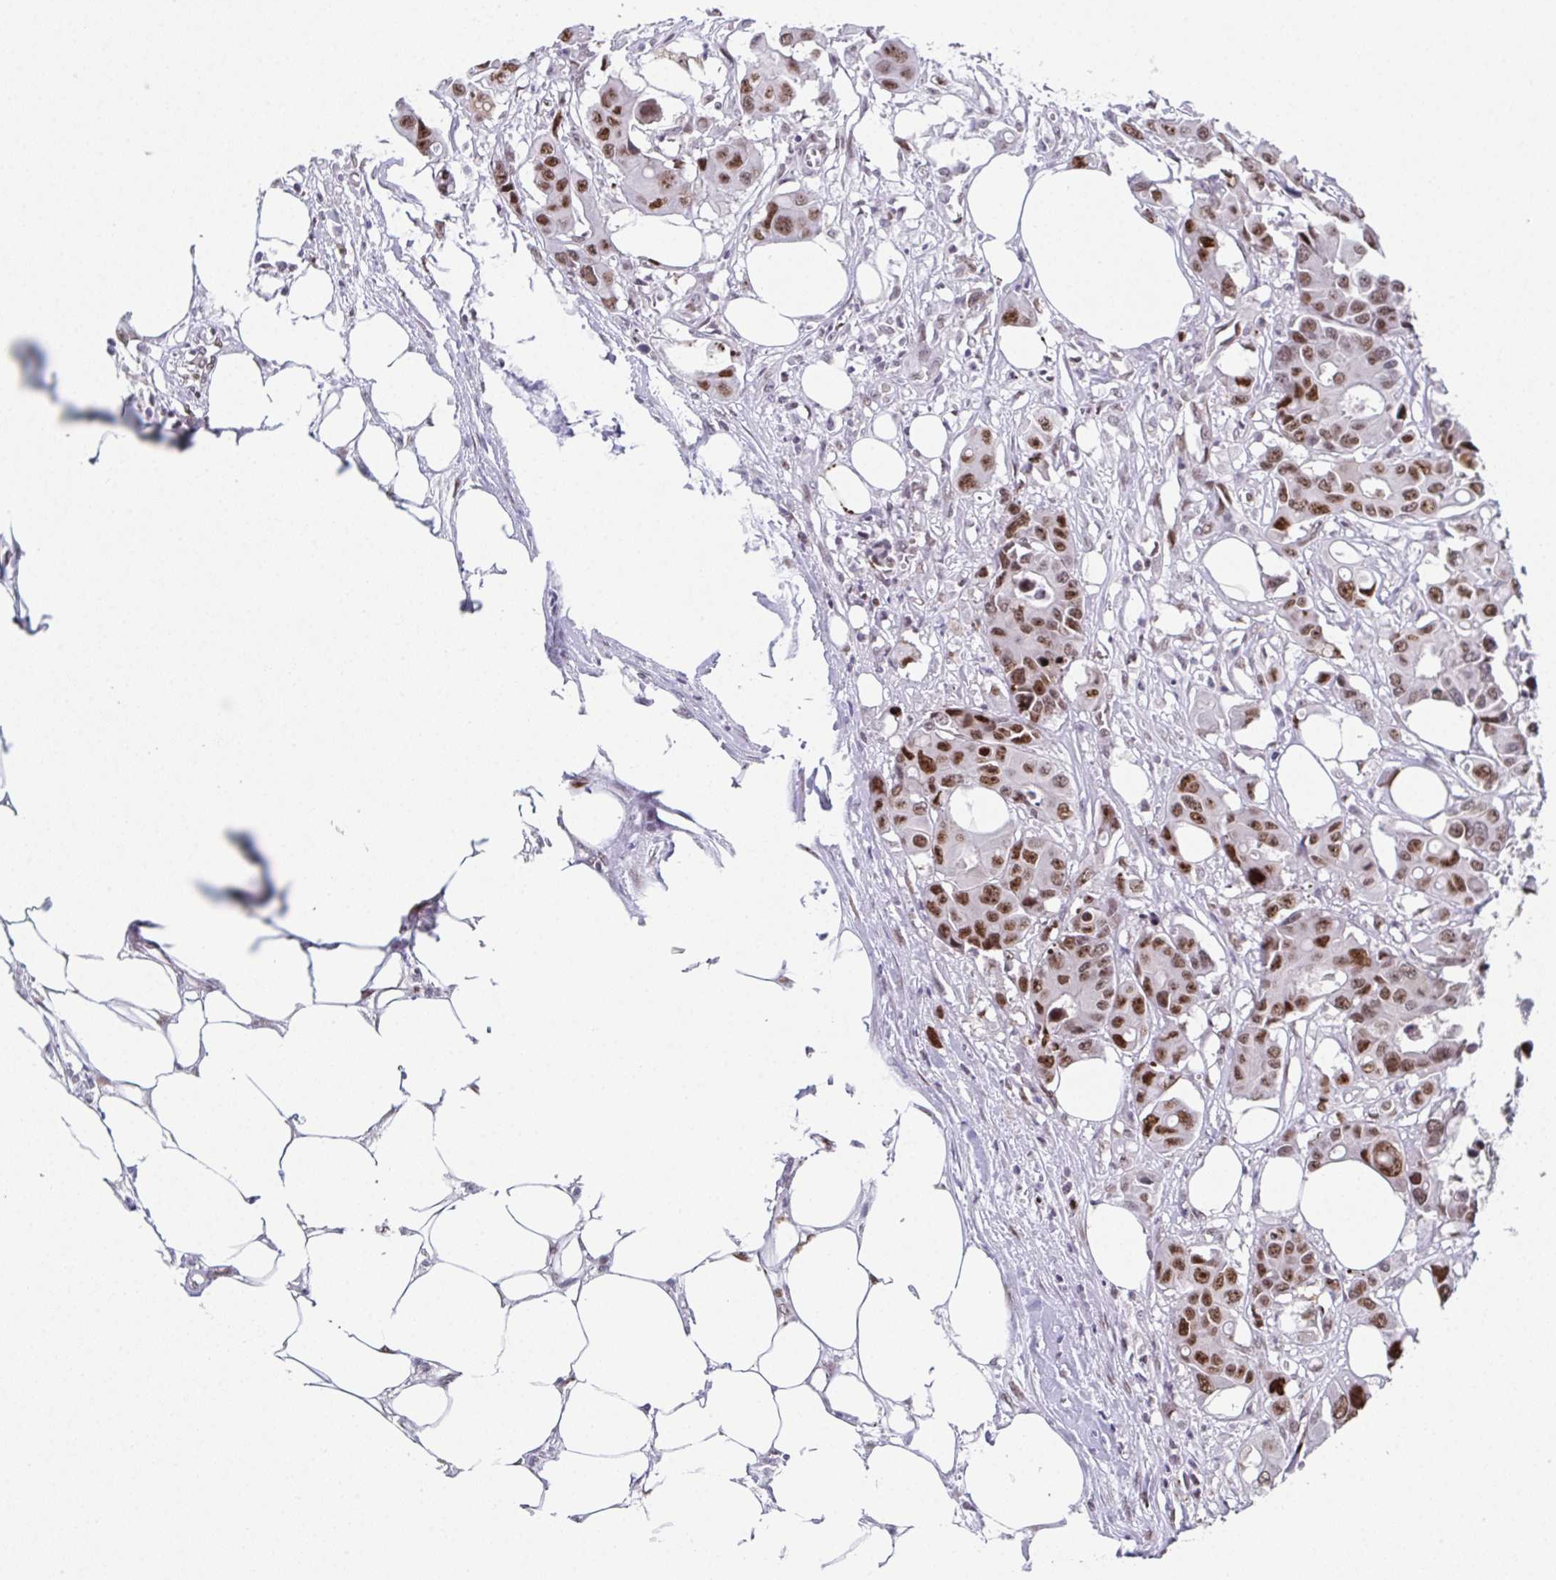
{"staining": {"intensity": "strong", "quantity": ">75%", "location": "nuclear"}, "tissue": "colorectal cancer", "cell_type": "Tumor cells", "image_type": "cancer", "snomed": [{"axis": "morphology", "description": "Adenocarcinoma, NOS"}, {"axis": "topography", "description": "Colon"}], "caption": "The histopathology image demonstrates immunohistochemical staining of colorectal cancer. There is strong nuclear positivity is appreciated in about >75% of tumor cells.", "gene": "RB1", "patient": {"sex": "male", "age": 77}}